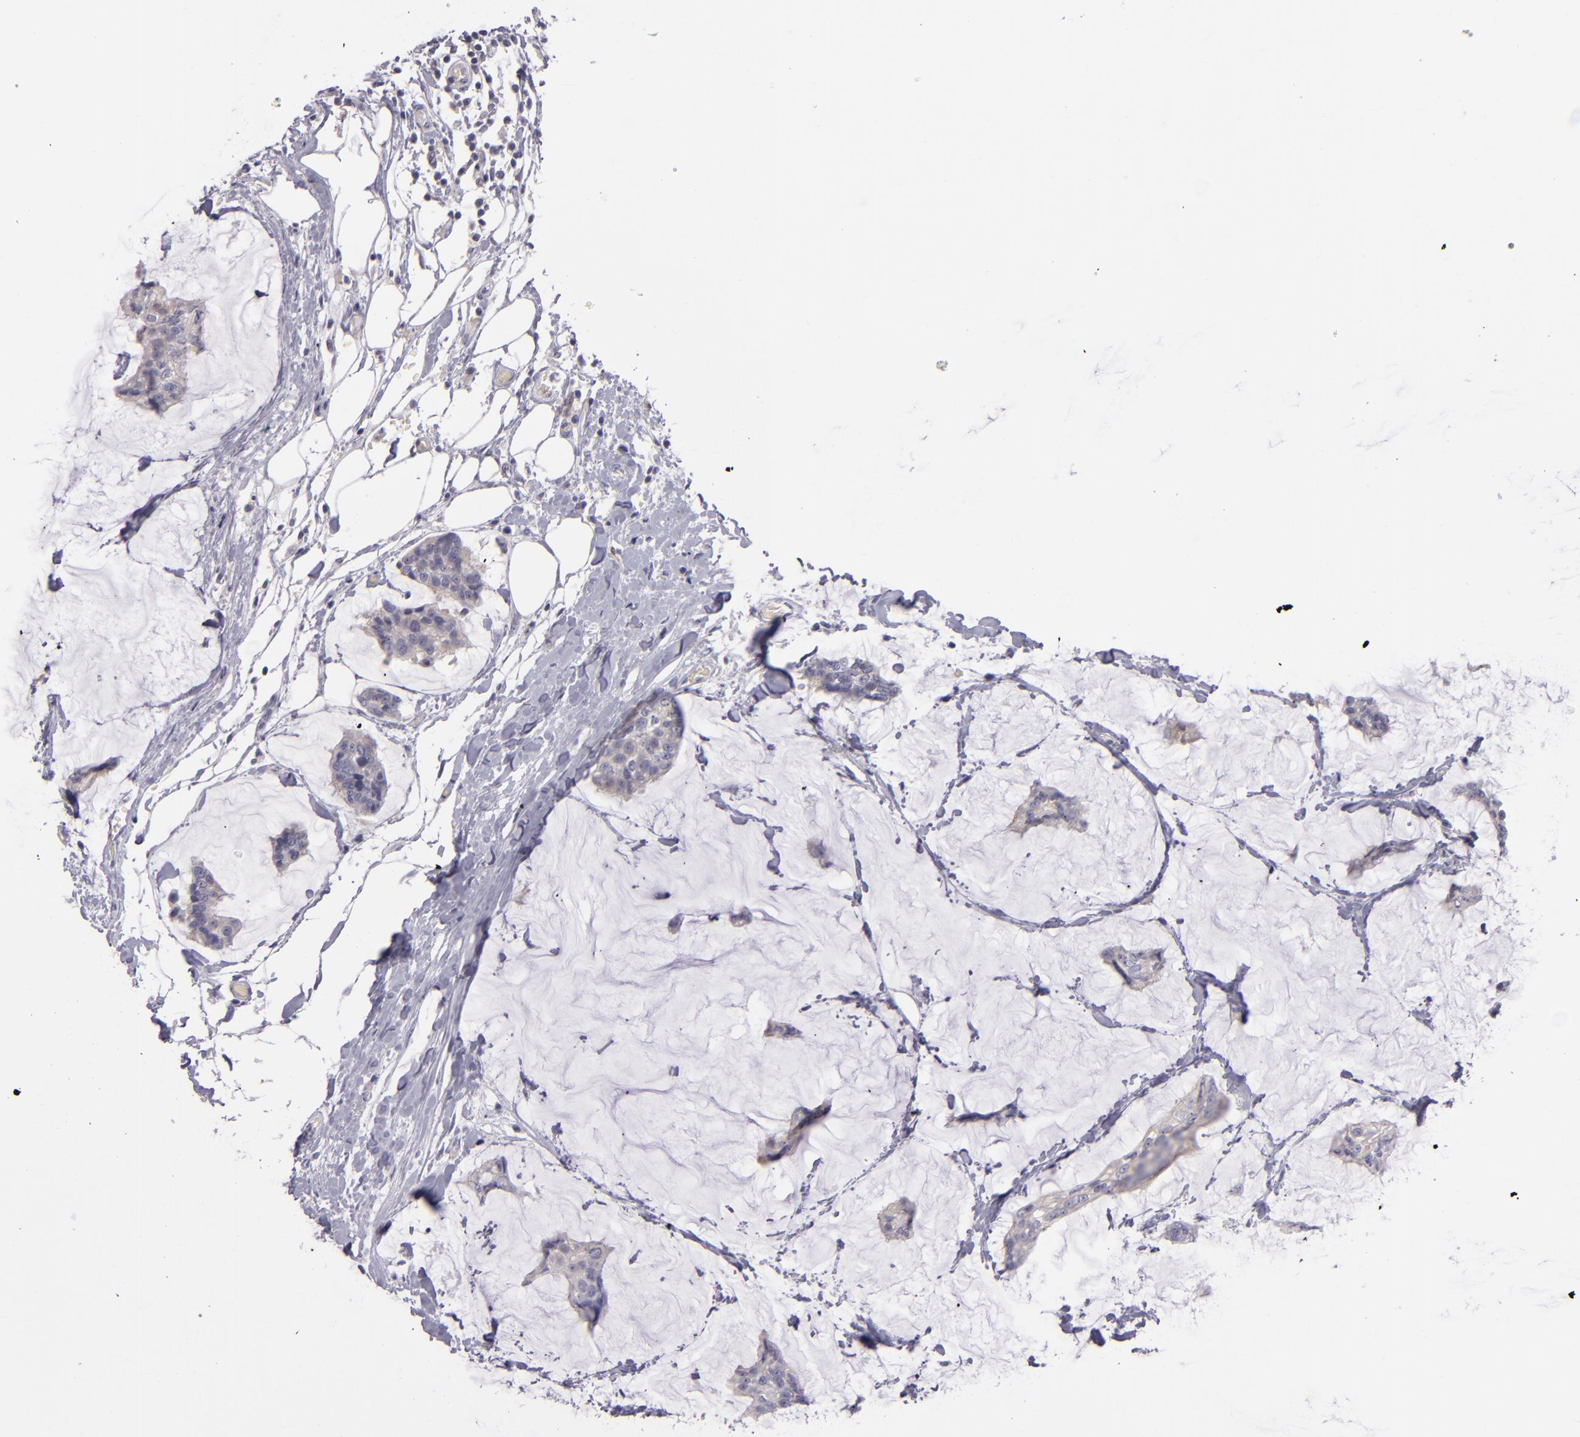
{"staining": {"intensity": "negative", "quantity": "none", "location": "none"}, "tissue": "breast cancer", "cell_type": "Tumor cells", "image_type": "cancer", "snomed": [{"axis": "morphology", "description": "Duct carcinoma"}, {"axis": "topography", "description": "Breast"}], "caption": "Immunohistochemistry histopathology image of neoplastic tissue: breast cancer (infiltrating ductal carcinoma) stained with DAB shows no significant protein staining in tumor cells.", "gene": "SNCB", "patient": {"sex": "female", "age": 93}}